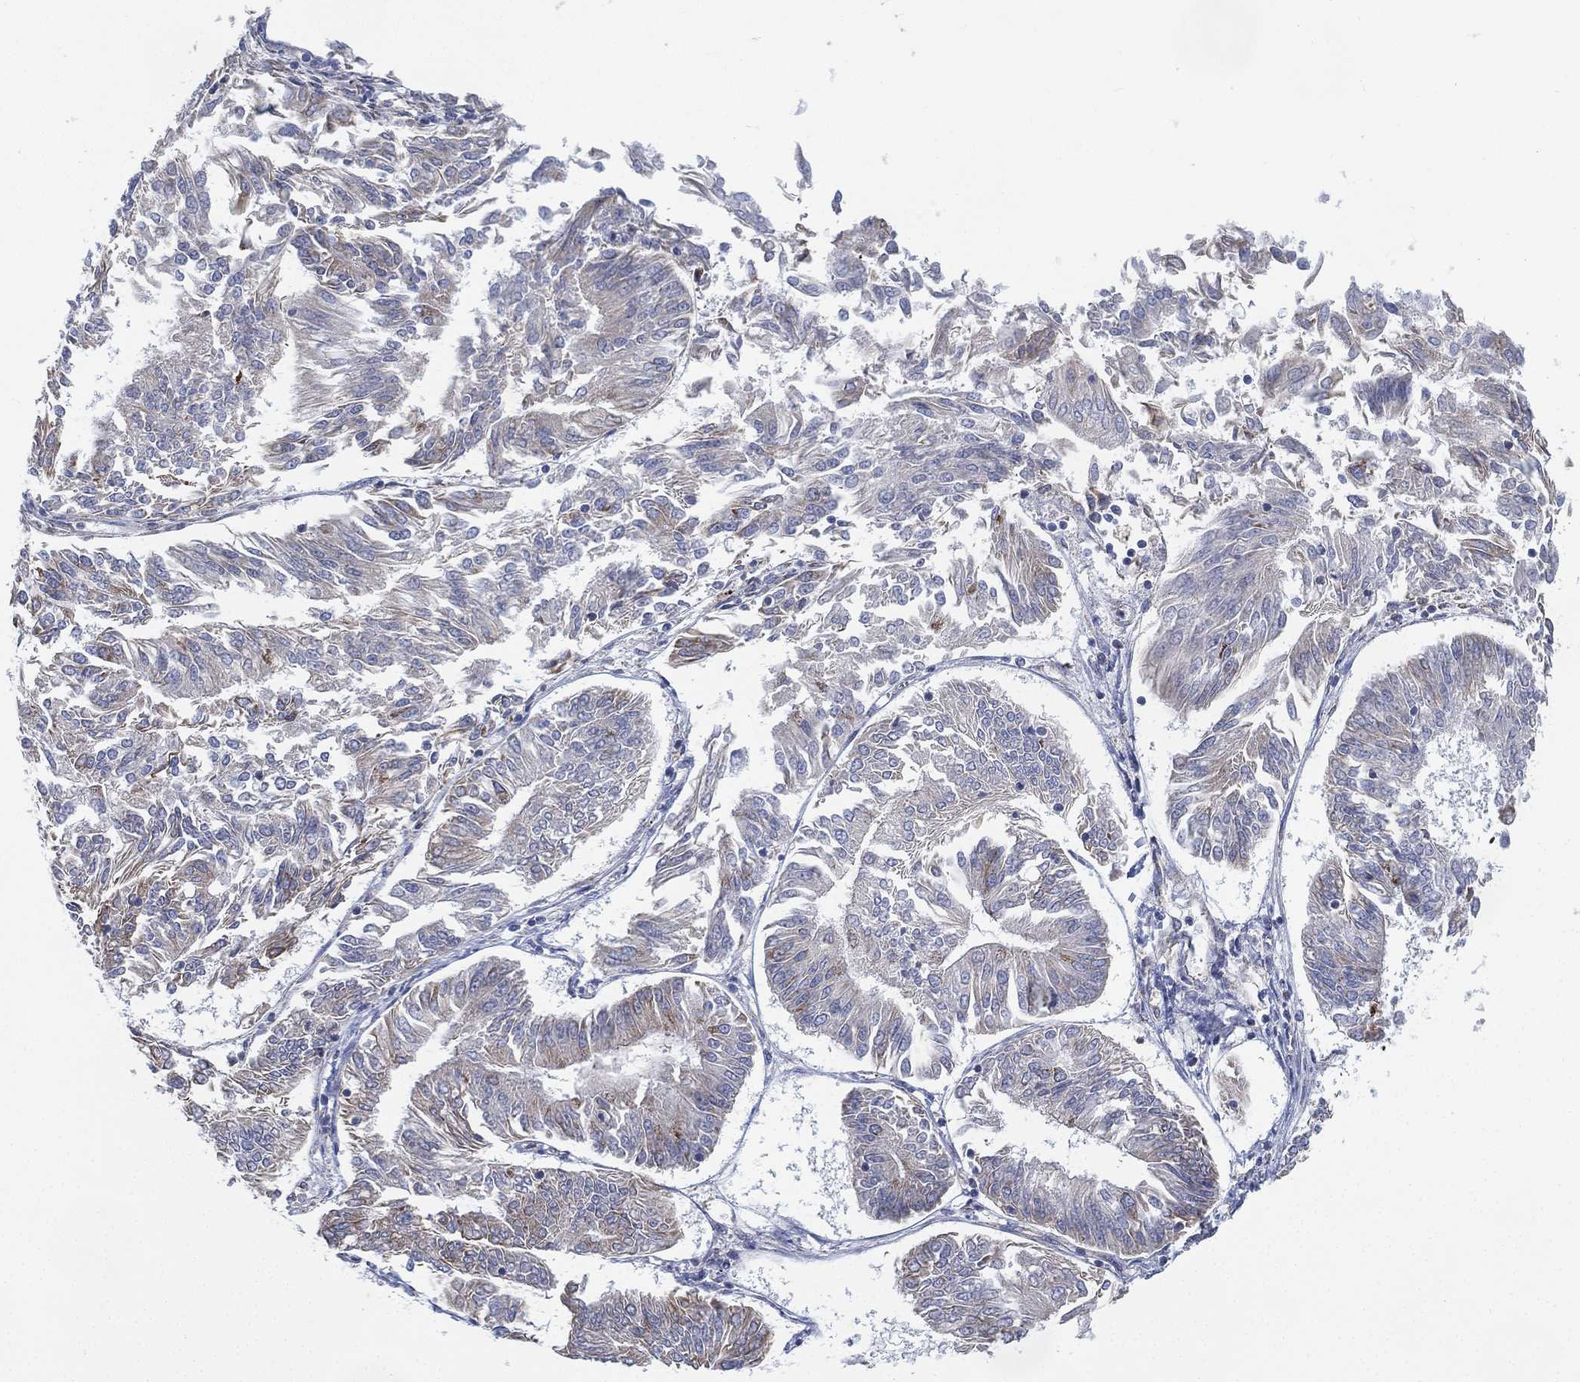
{"staining": {"intensity": "weak", "quantity": "<25%", "location": "cytoplasmic/membranous"}, "tissue": "endometrial cancer", "cell_type": "Tumor cells", "image_type": "cancer", "snomed": [{"axis": "morphology", "description": "Adenocarcinoma, NOS"}, {"axis": "topography", "description": "Endometrium"}], "caption": "The IHC histopathology image has no significant staining in tumor cells of adenocarcinoma (endometrial) tissue.", "gene": "INA", "patient": {"sex": "female", "age": 58}}